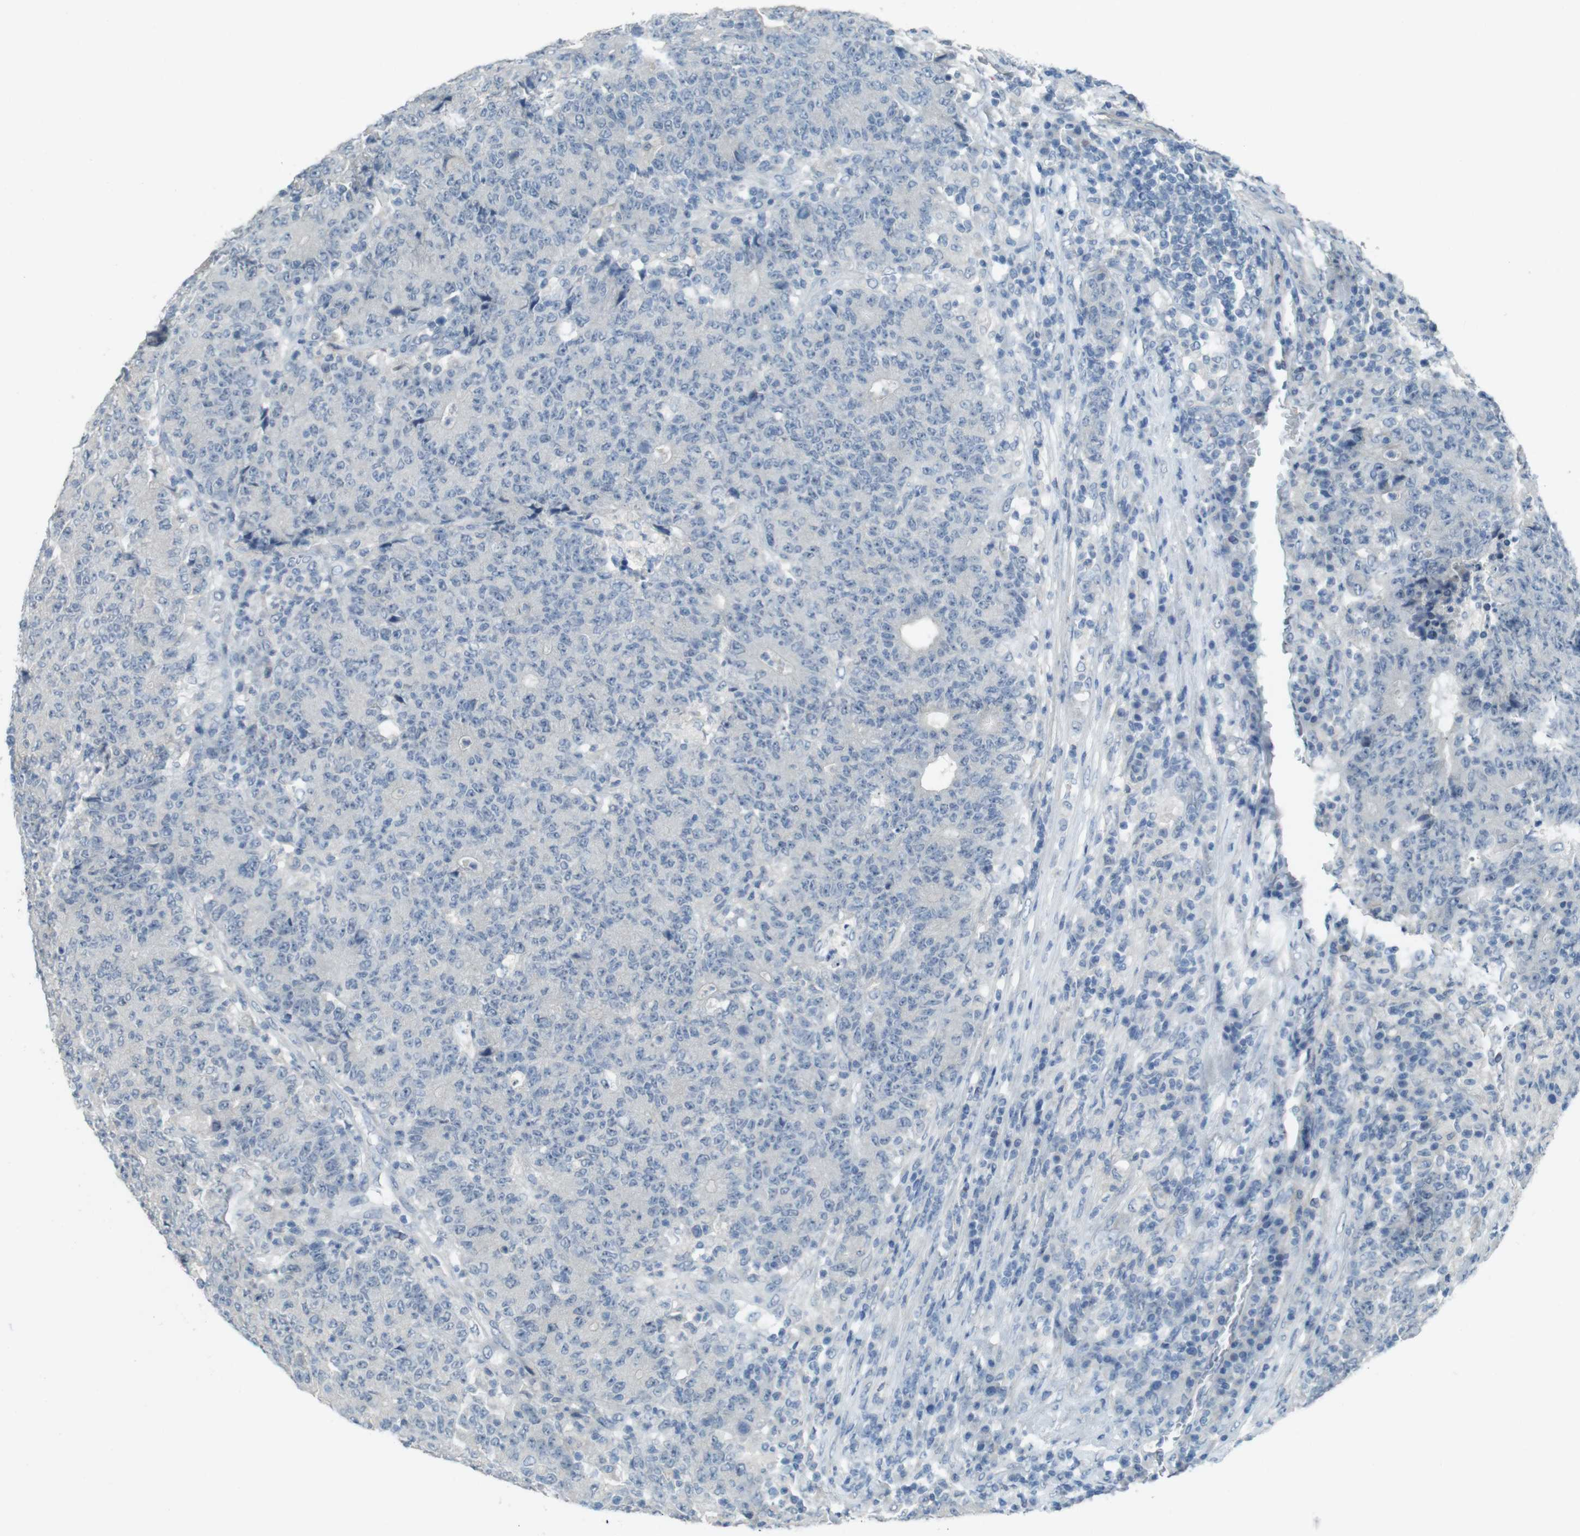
{"staining": {"intensity": "negative", "quantity": "none", "location": "none"}, "tissue": "colorectal cancer", "cell_type": "Tumor cells", "image_type": "cancer", "snomed": [{"axis": "morphology", "description": "Normal tissue, NOS"}, {"axis": "morphology", "description": "Adenocarcinoma, NOS"}, {"axis": "topography", "description": "Colon"}], "caption": "Immunohistochemistry of colorectal cancer displays no expression in tumor cells. (DAB (3,3'-diaminobenzidine) immunohistochemistry (IHC) visualized using brightfield microscopy, high magnification).", "gene": "ENTPD7", "patient": {"sex": "female", "age": 75}}